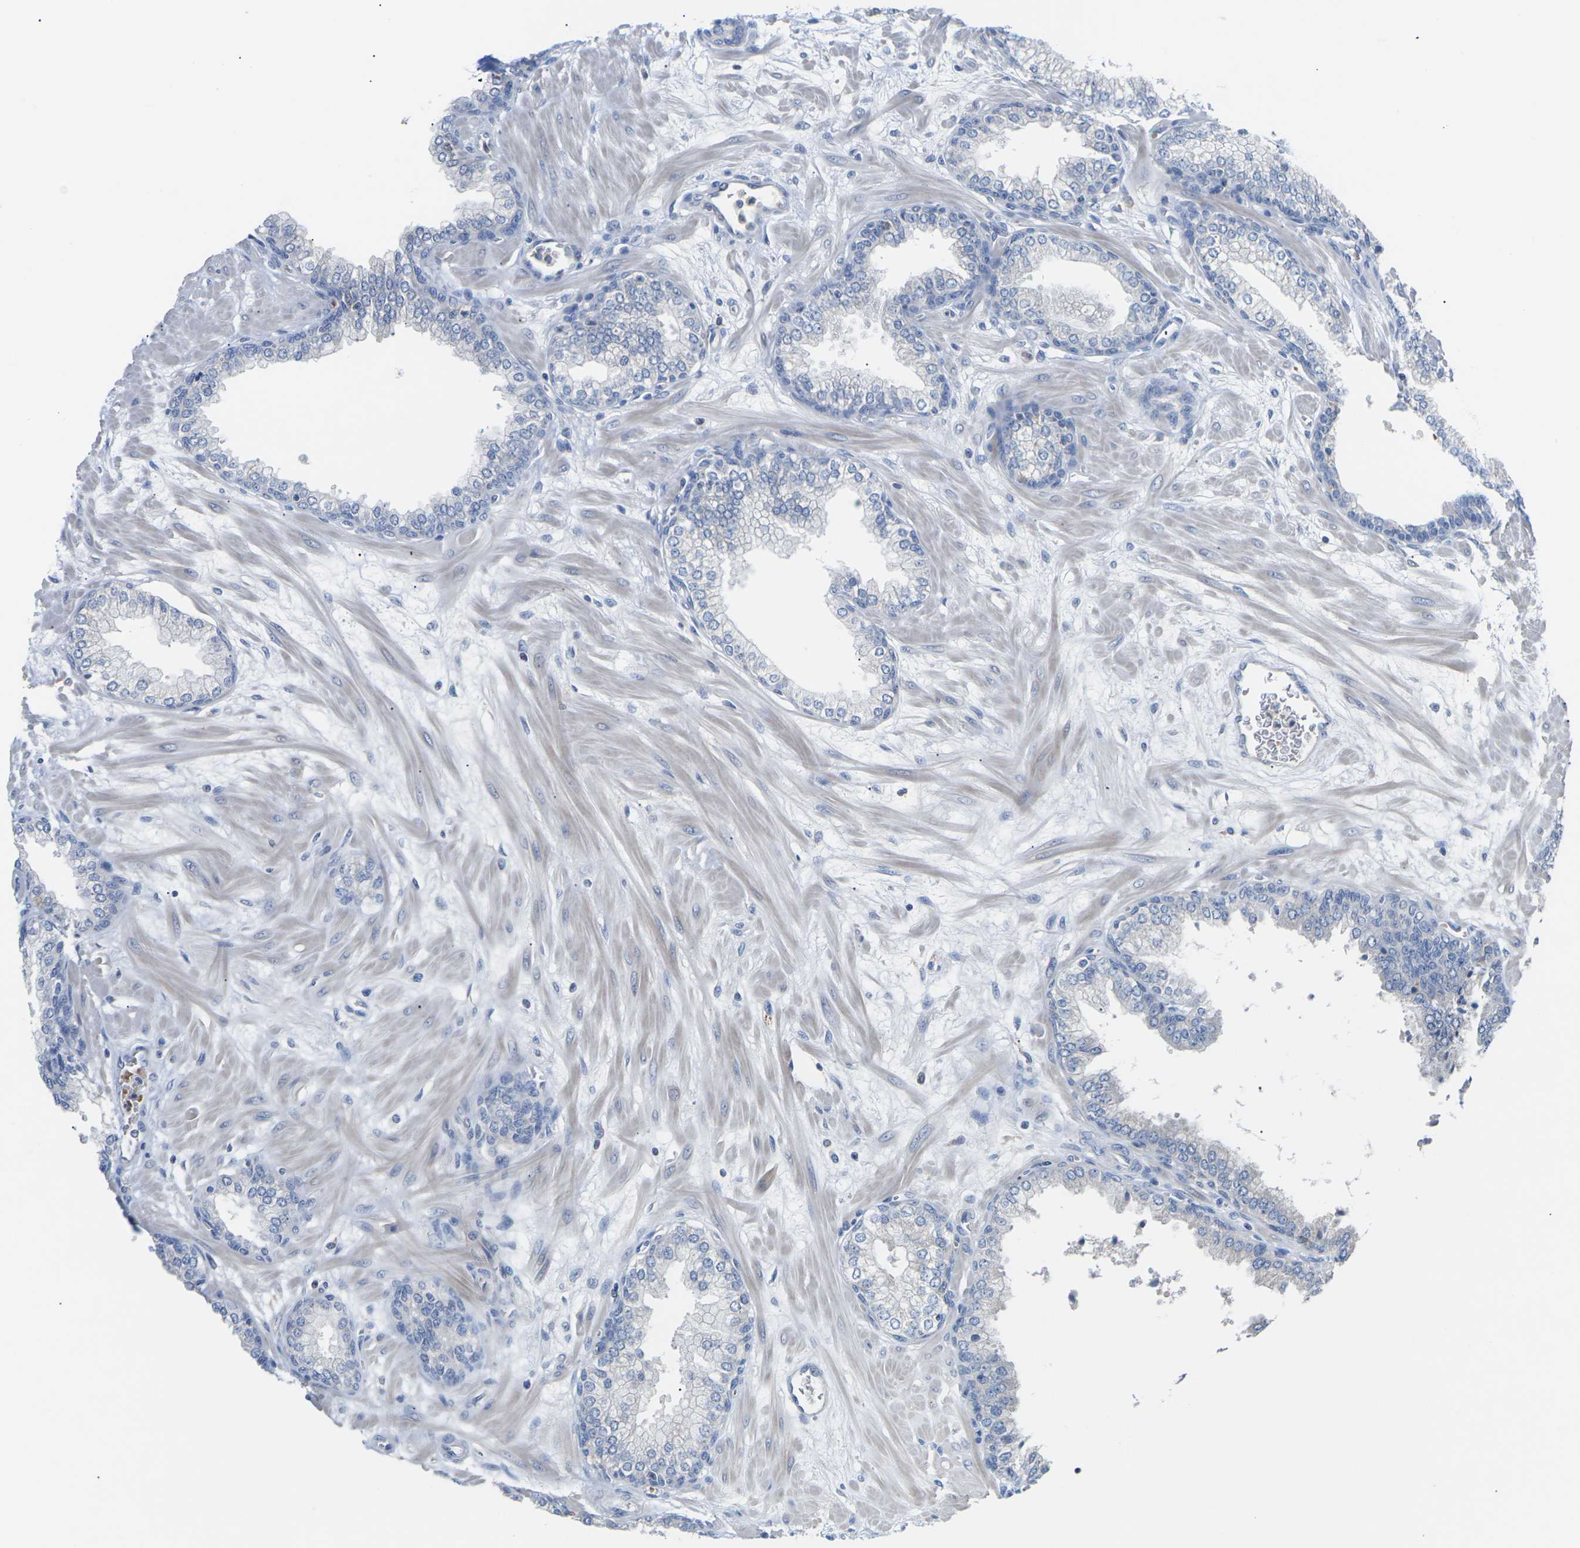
{"staining": {"intensity": "negative", "quantity": "none", "location": "none"}, "tissue": "prostate", "cell_type": "Glandular cells", "image_type": "normal", "snomed": [{"axis": "morphology", "description": "Normal tissue, NOS"}, {"axis": "morphology", "description": "Urothelial carcinoma, Low grade"}, {"axis": "topography", "description": "Urinary bladder"}, {"axis": "topography", "description": "Prostate"}], "caption": "An IHC micrograph of benign prostate is shown. There is no staining in glandular cells of prostate. (DAB (3,3'-diaminobenzidine) IHC visualized using brightfield microscopy, high magnification).", "gene": "TMCO4", "patient": {"sex": "male", "age": 60}}